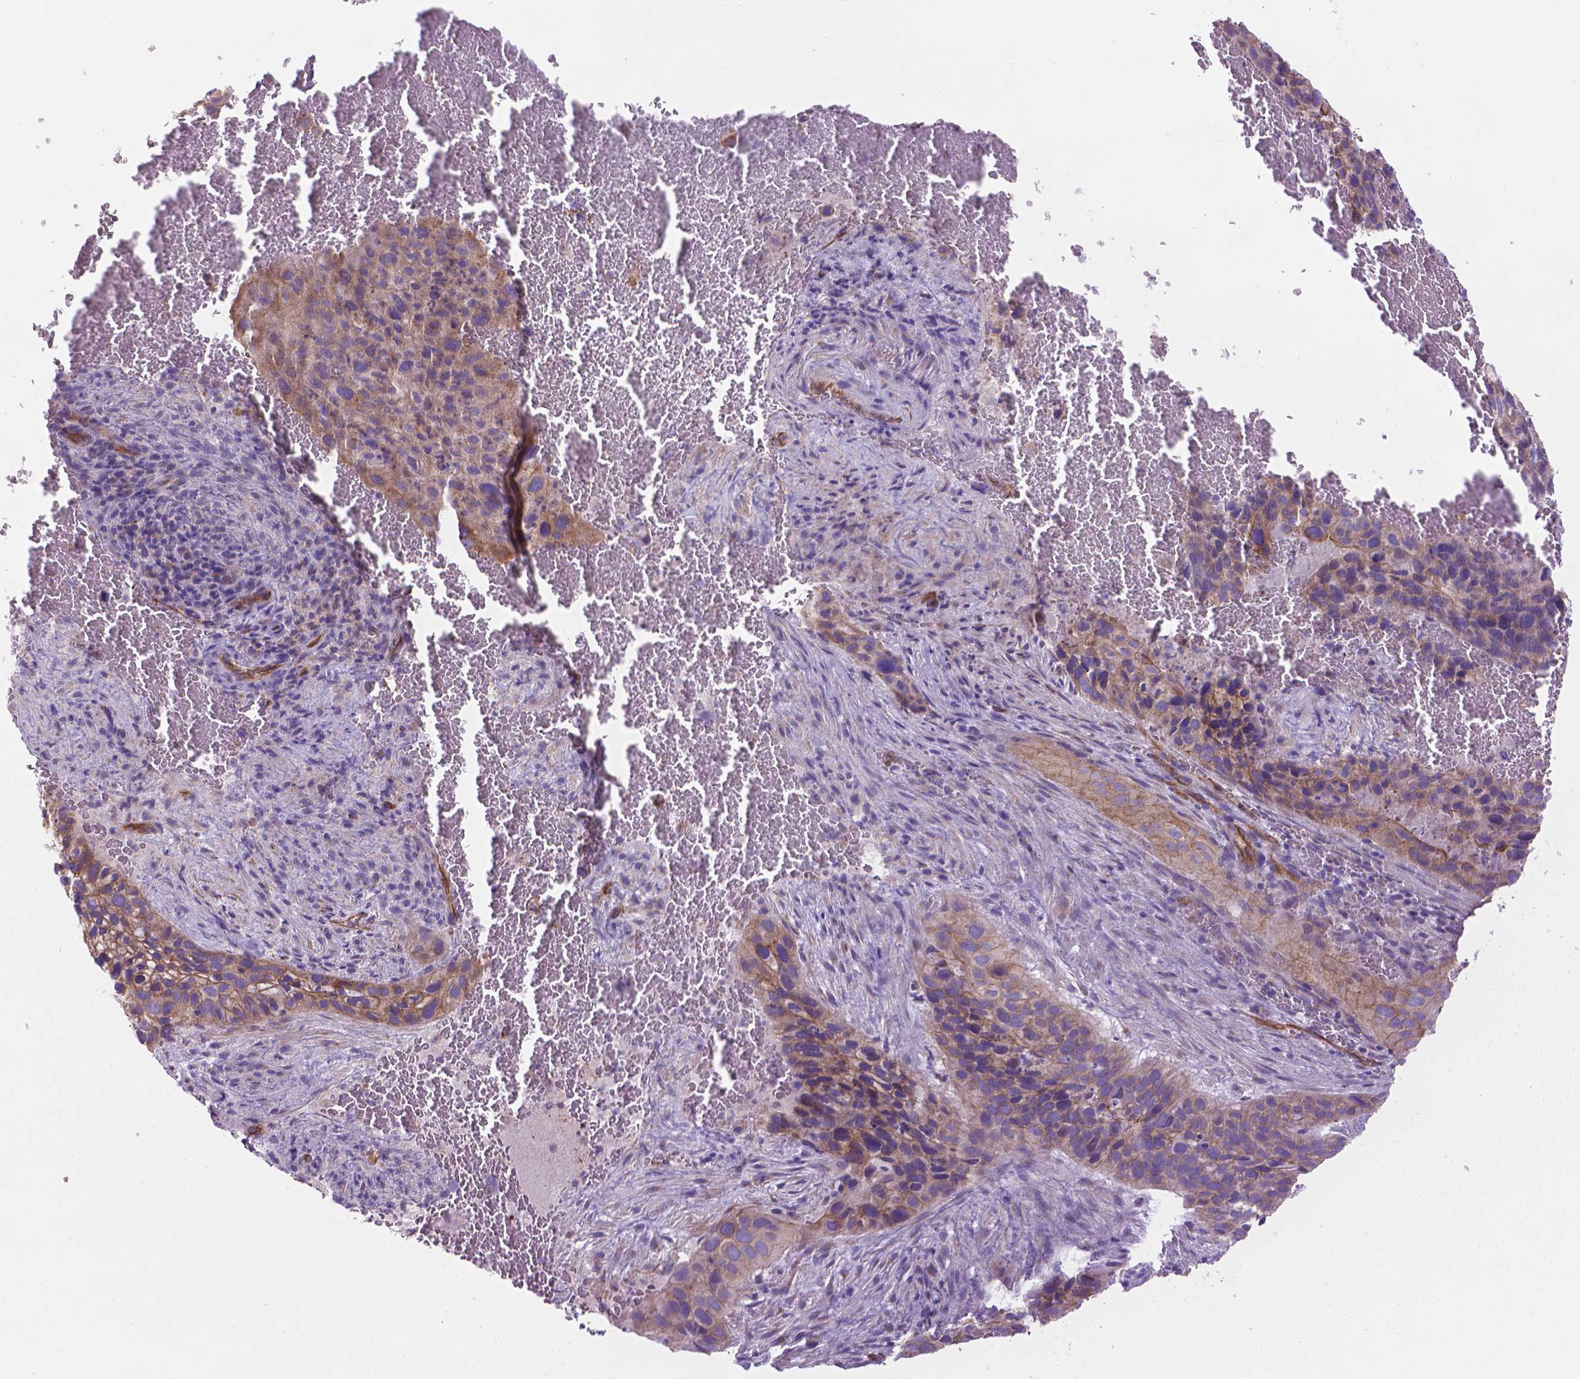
{"staining": {"intensity": "weak", "quantity": "25%-75%", "location": "cytoplasmic/membranous"}, "tissue": "cervical cancer", "cell_type": "Tumor cells", "image_type": "cancer", "snomed": [{"axis": "morphology", "description": "Squamous cell carcinoma, NOS"}, {"axis": "topography", "description": "Cervix"}], "caption": "Immunohistochemical staining of human cervical squamous cell carcinoma reveals low levels of weak cytoplasmic/membranous positivity in about 25%-75% of tumor cells. The protein is stained brown, and the nuclei are stained in blue (DAB IHC with brightfield microscopy, high magnification).", "gene": "TENT5A", "patient": {"sex": "female", "age": 38}}